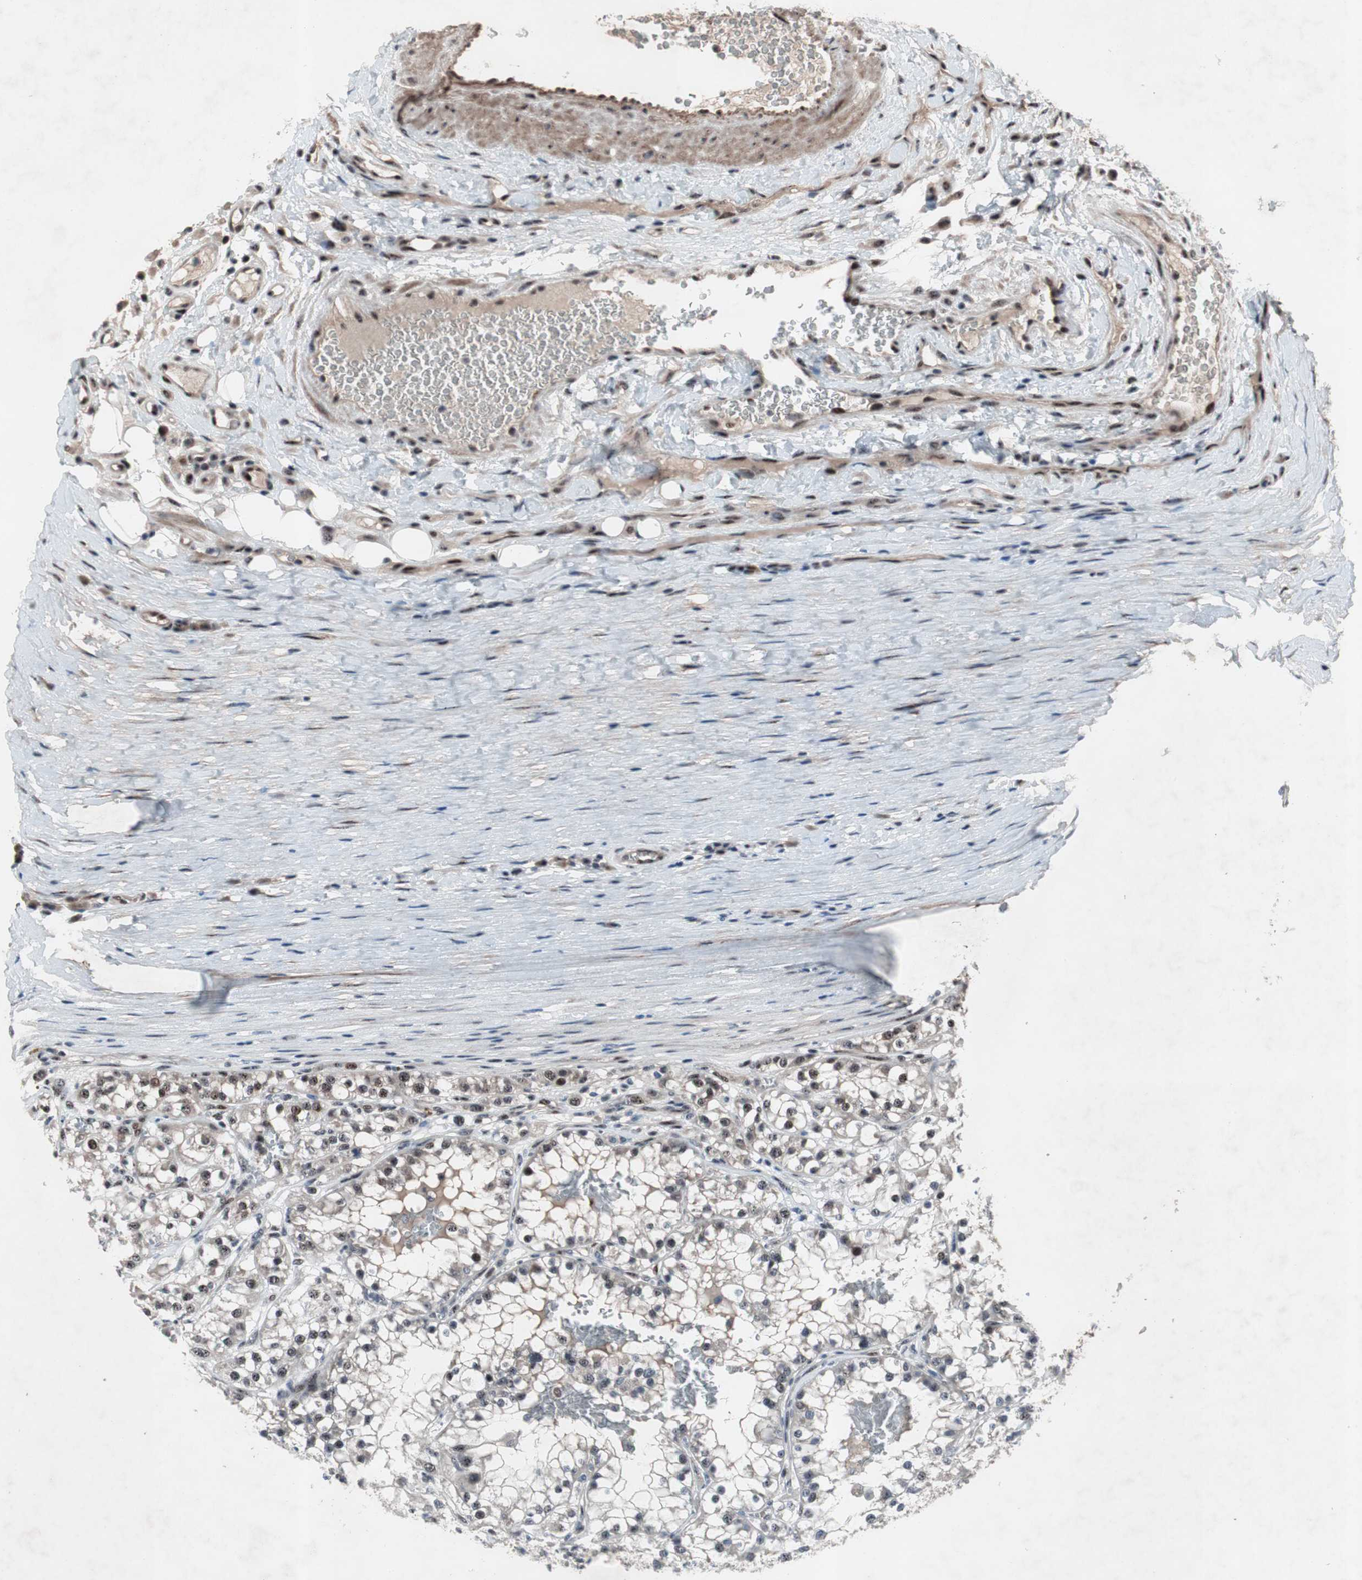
{"staining": {"intensity": "weak", "quantity": "<25%", "location": "nuclear"}, "tissue": "renal cancer", "cell_type": "Tumor cells", "image_type": "cancer", "snomed": [{"axis": "morphology", "description": "Adenocarcinoma, NOS"}, {"axis": "topography", "description": "Kidney"}], "caption": "This histopathology image is of renal adenocarcinoma stained with IHC to label a protein in brown with the nuclei are counter-stained blue. There is no staining in tumor cells.", "gene": "SOX7", "patient": {"sex": "female", "age": 52}}